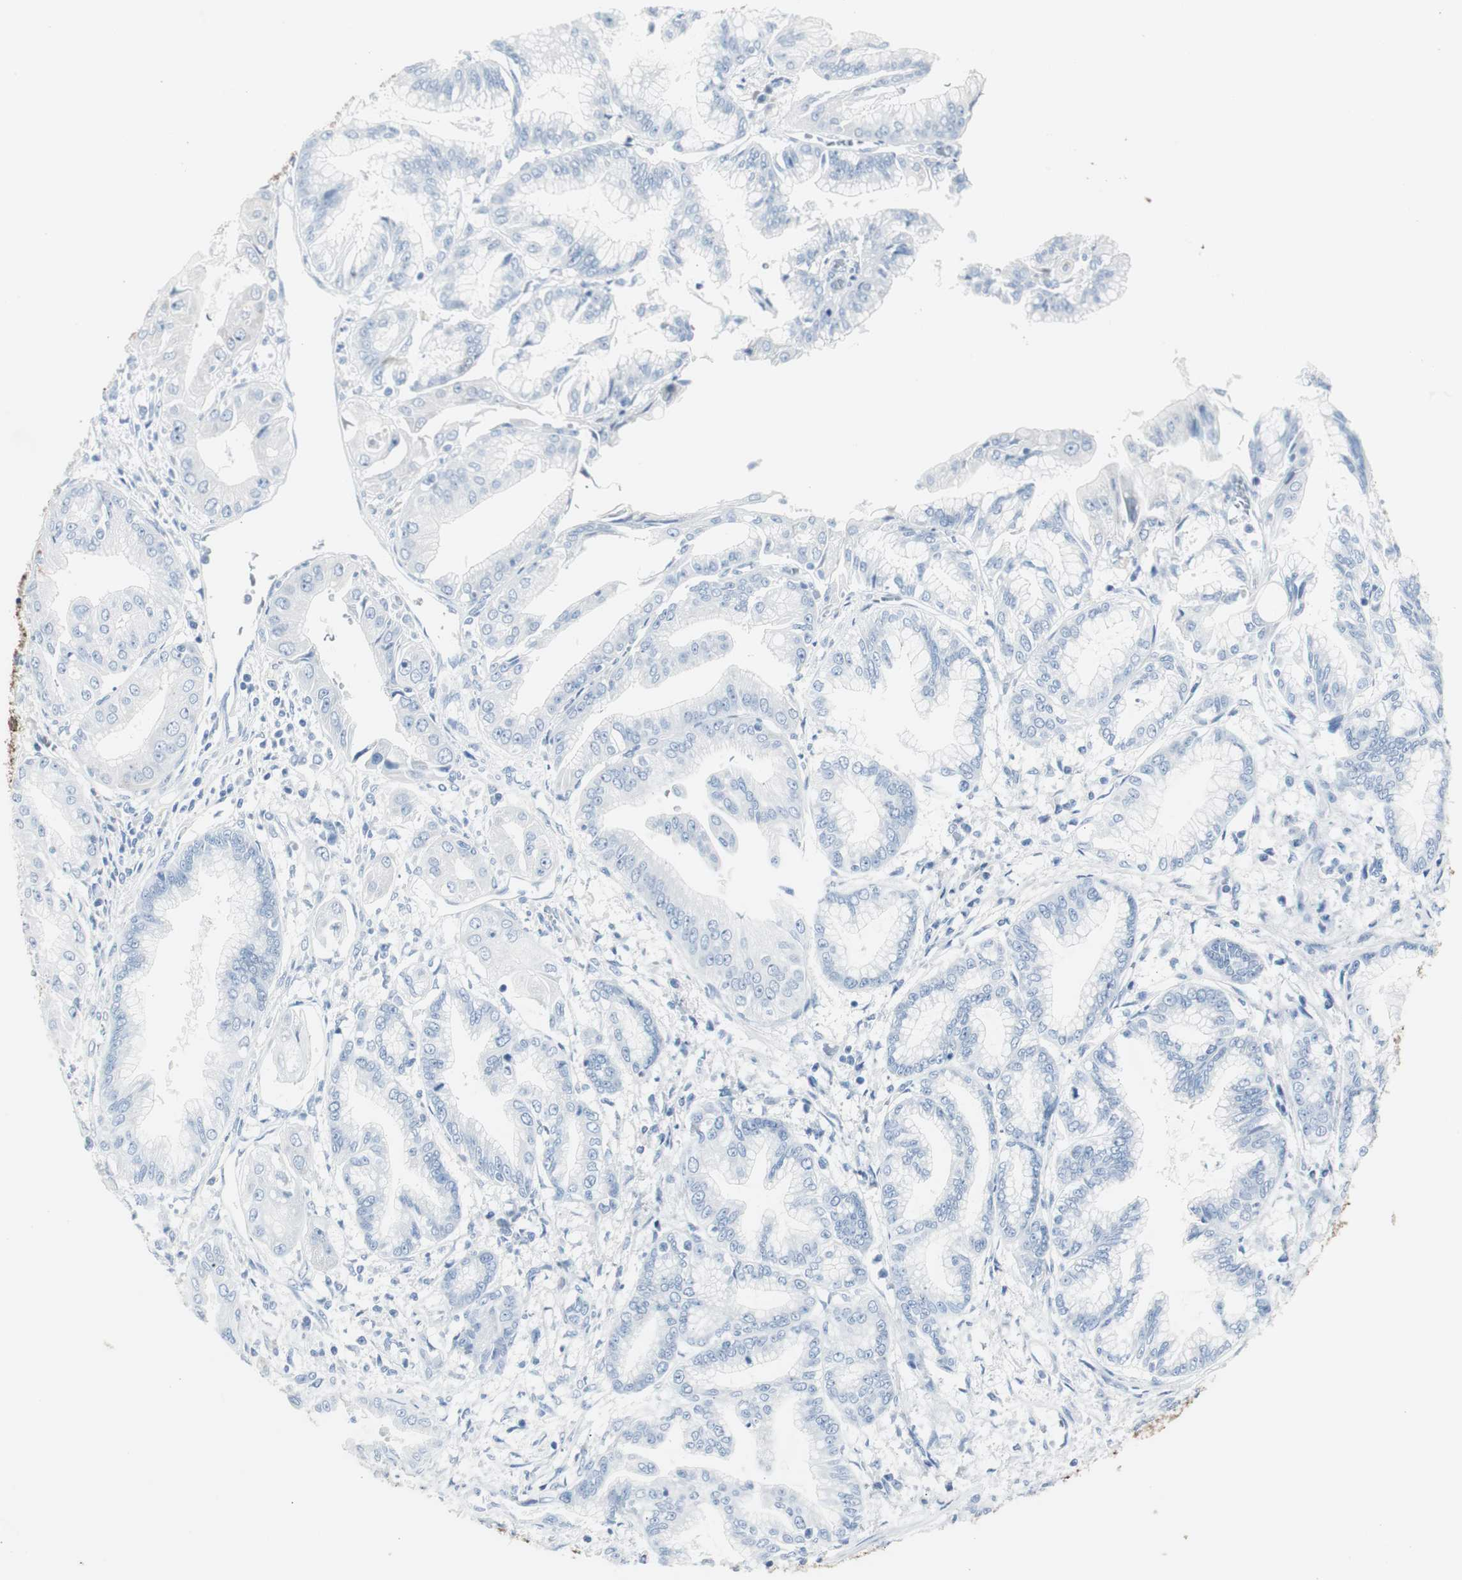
{"staining": {"intensity": "negative", "quantity": "none", "location": "none"}, "tissue": "pancreatic cancer", "cell_type": "Tumor cells", "image_type": "cancer", "snomed": [{"axis": "morphology", "description": "Adenocarcinoma, NOS"}, {"axis": "topography", "description": "Pancreas"}], "caption": "This image is of pancreatic adenocarcinoma stained with immunohistochemistry (IHC) to label a protein in brown with the nuclei are counter-stained blue. There is no positivity in tumor cells. The staining is performed using DAB (3,3'-diaminobenzidine) brown chromogen with nuclei counter-stained in using hematoxylin.", "gene": "S100A7", "patient": {"sex": "female", "age": 64}}